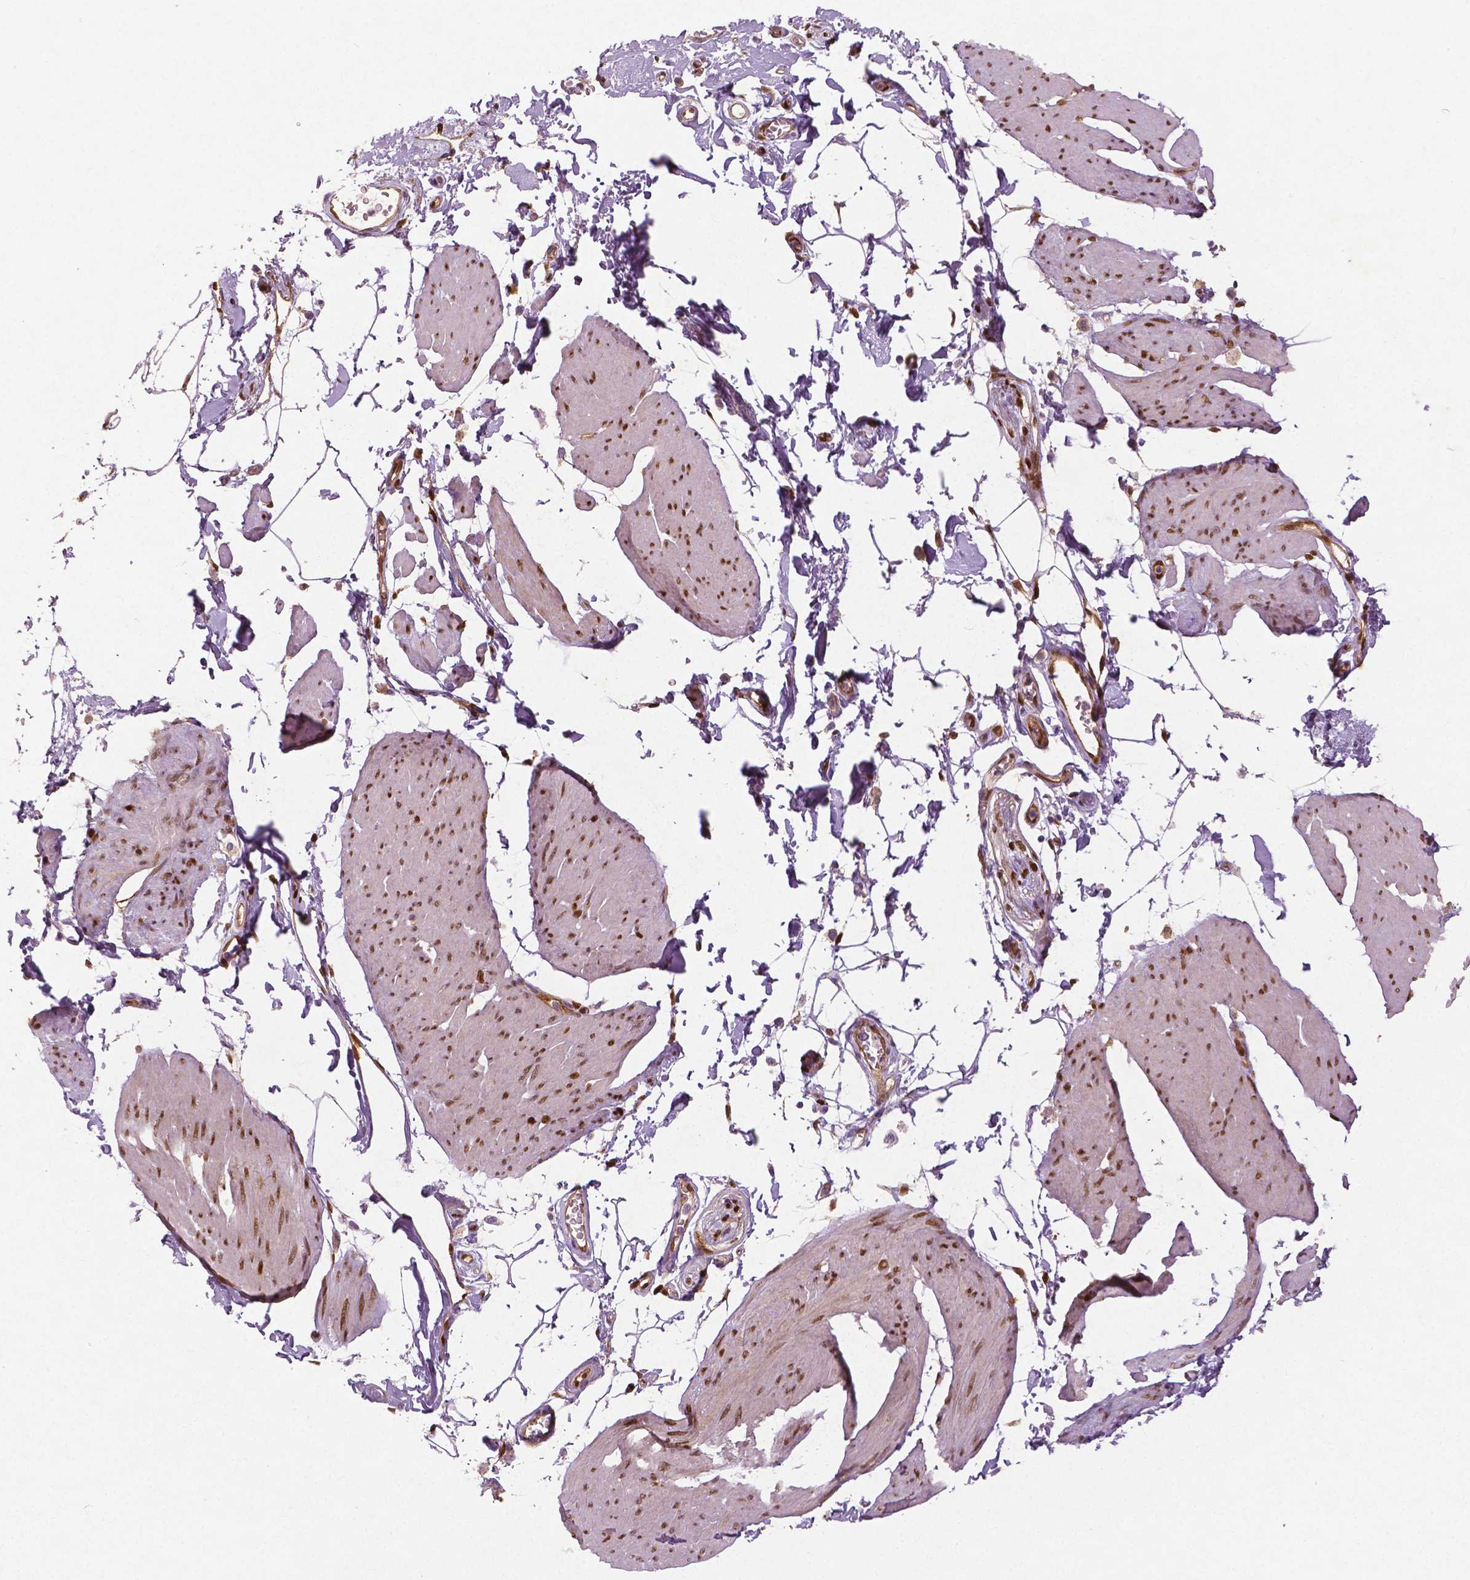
{"staining": {"intensity": "moderate", "quantity": ">75%", "location": "nuclear"}, "tissue": "smooth muscle", "cell_type": "Smooth muscle cells", "image_type": "normal", "snomed": [{"axis": "morphology", "description": "Normal tissue, NOS"}, {"axis": "topography", "description": "Adipose tissue"}, {"axis": "topography", "description": "Smooth muscle"}, {"axis": "topography", "description": "Peripheral nerve tissue"}], "caption": "An image of human smooth muscle stained for a protein demonstrates moderate nuclear brown staining in smooth muscle cells. The staining is performed using DAB (3,3'-diaminobenzidine) brown chromogen to label protein expression. The nuclei are counter-stained blue using hematoxylin.", "gene": "WWTR1", "patient": {"sex": "male", "age": 83}}